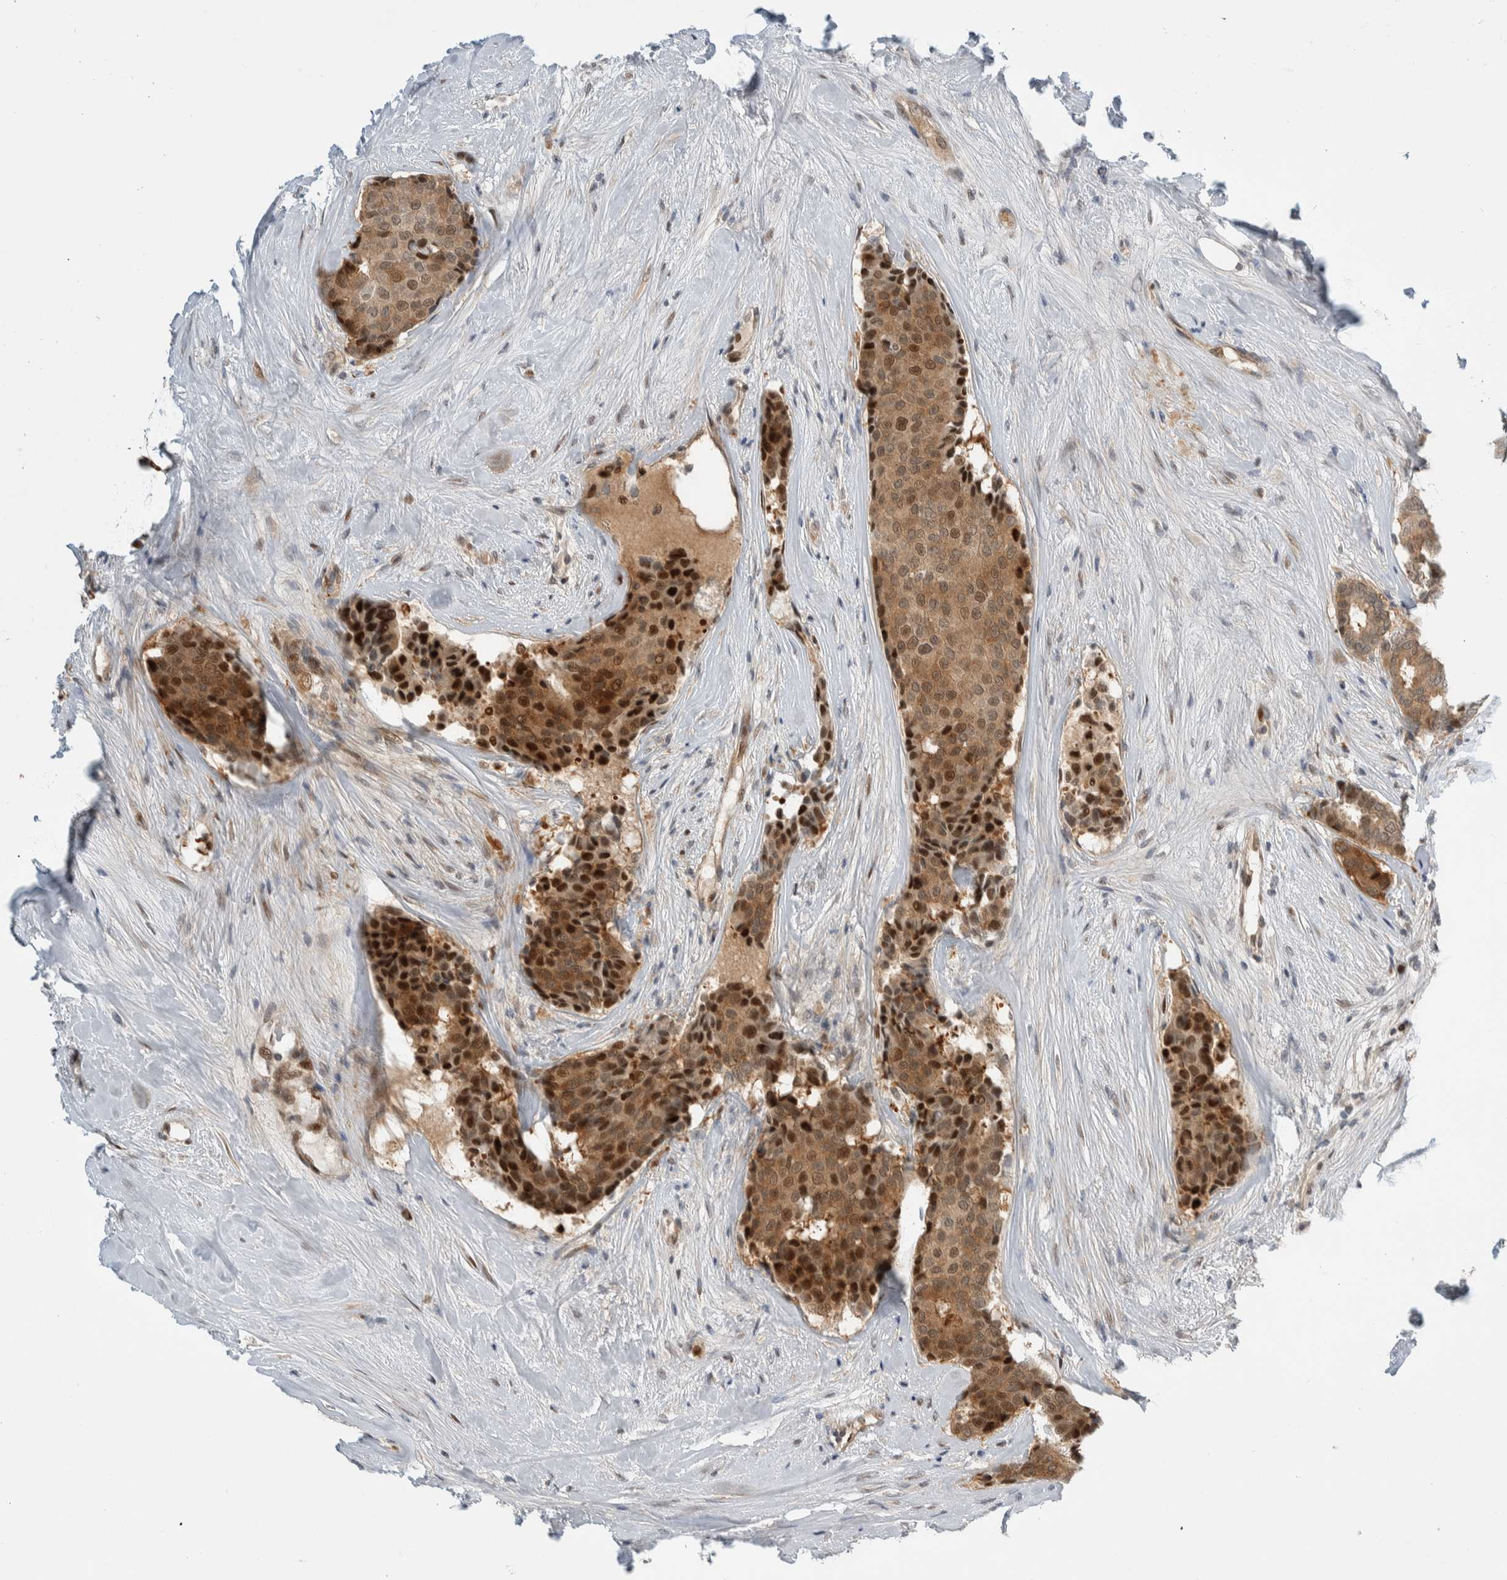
{"staining": {"intensity": "moderate", "quantity": ">75%", "location": "cytoplasmic/membranous,nuclear"}, "tissue": "breast cancer", "cell_type": "Tumor cells", "image_type": "cancer", "snomed": [{"axis": "morphology", "description": "Duct carcinoma"}, {"axis": "topography", "description": "Breast"}], "caption": "Brown immunohistochemical staining in human breast infiltrating ductal carcinoma reveals moderate cytoplasmic/membranous and nuclear positivity in about >75% of tumor cells. The protein of interest is stained brown, and the nuclei are stained in blue (DAB (3,3'-diaminobenzidine) IHC with brightfield microscopy, high magnification).", "gene": "NCR3LG1", "patient": {"sex": "female", "age": 75}}